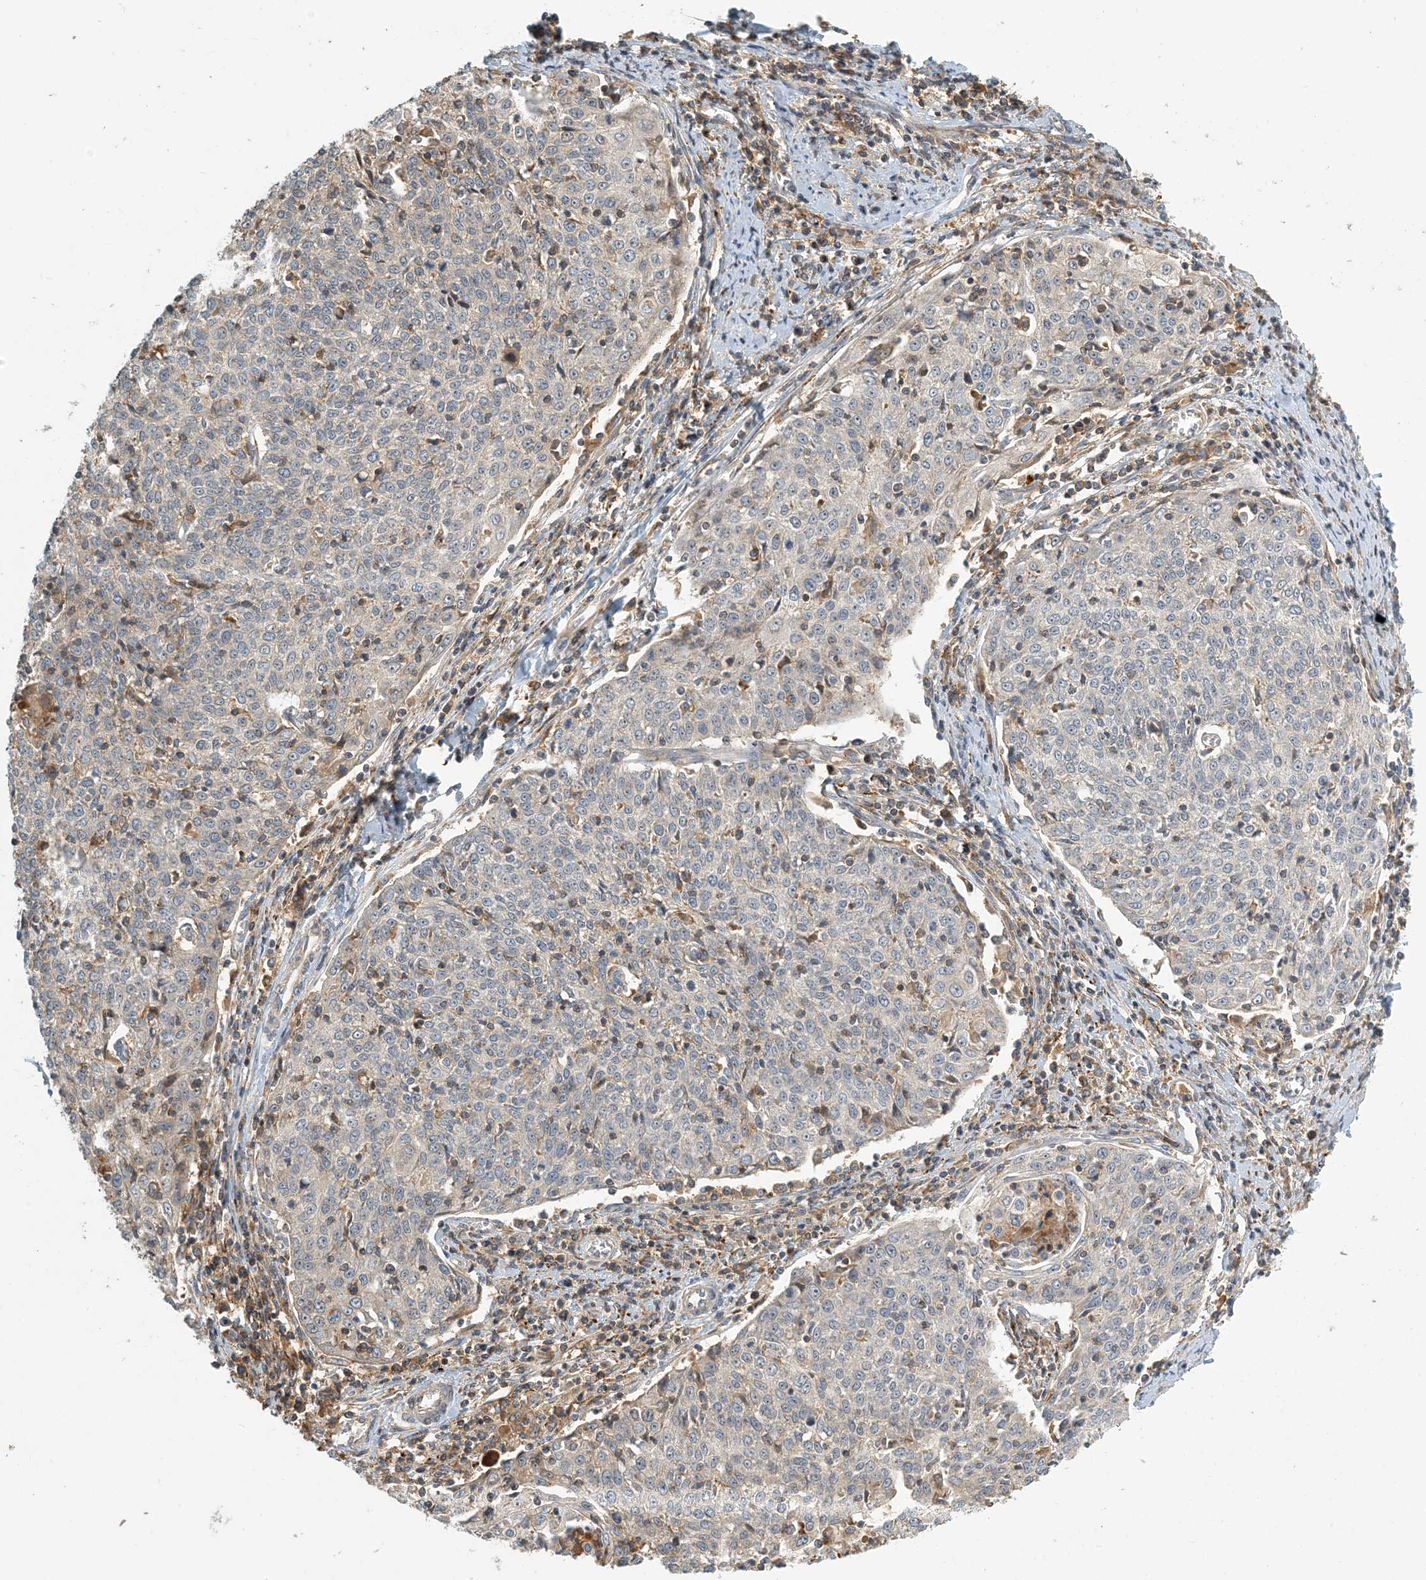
{"staining": {"intensity": "negative", "quantity": "none", "location": "none"}, "tissue": "cervical cancer", "cell_type": "Tumor cells", "image_type": "cancer", "snomed": [{"axis": "morphology", "description": "Squamous cell carcinoma, NOS"}, {"axis": "topography", "description": "Cervix"}], "caption": "Immunohistochemical staining of cervical squamous cell carcinoma exhibits no significant positivity in tumor cells.", "gene": "COLEC11", "patient": {"sex": "female", "age": 48}}